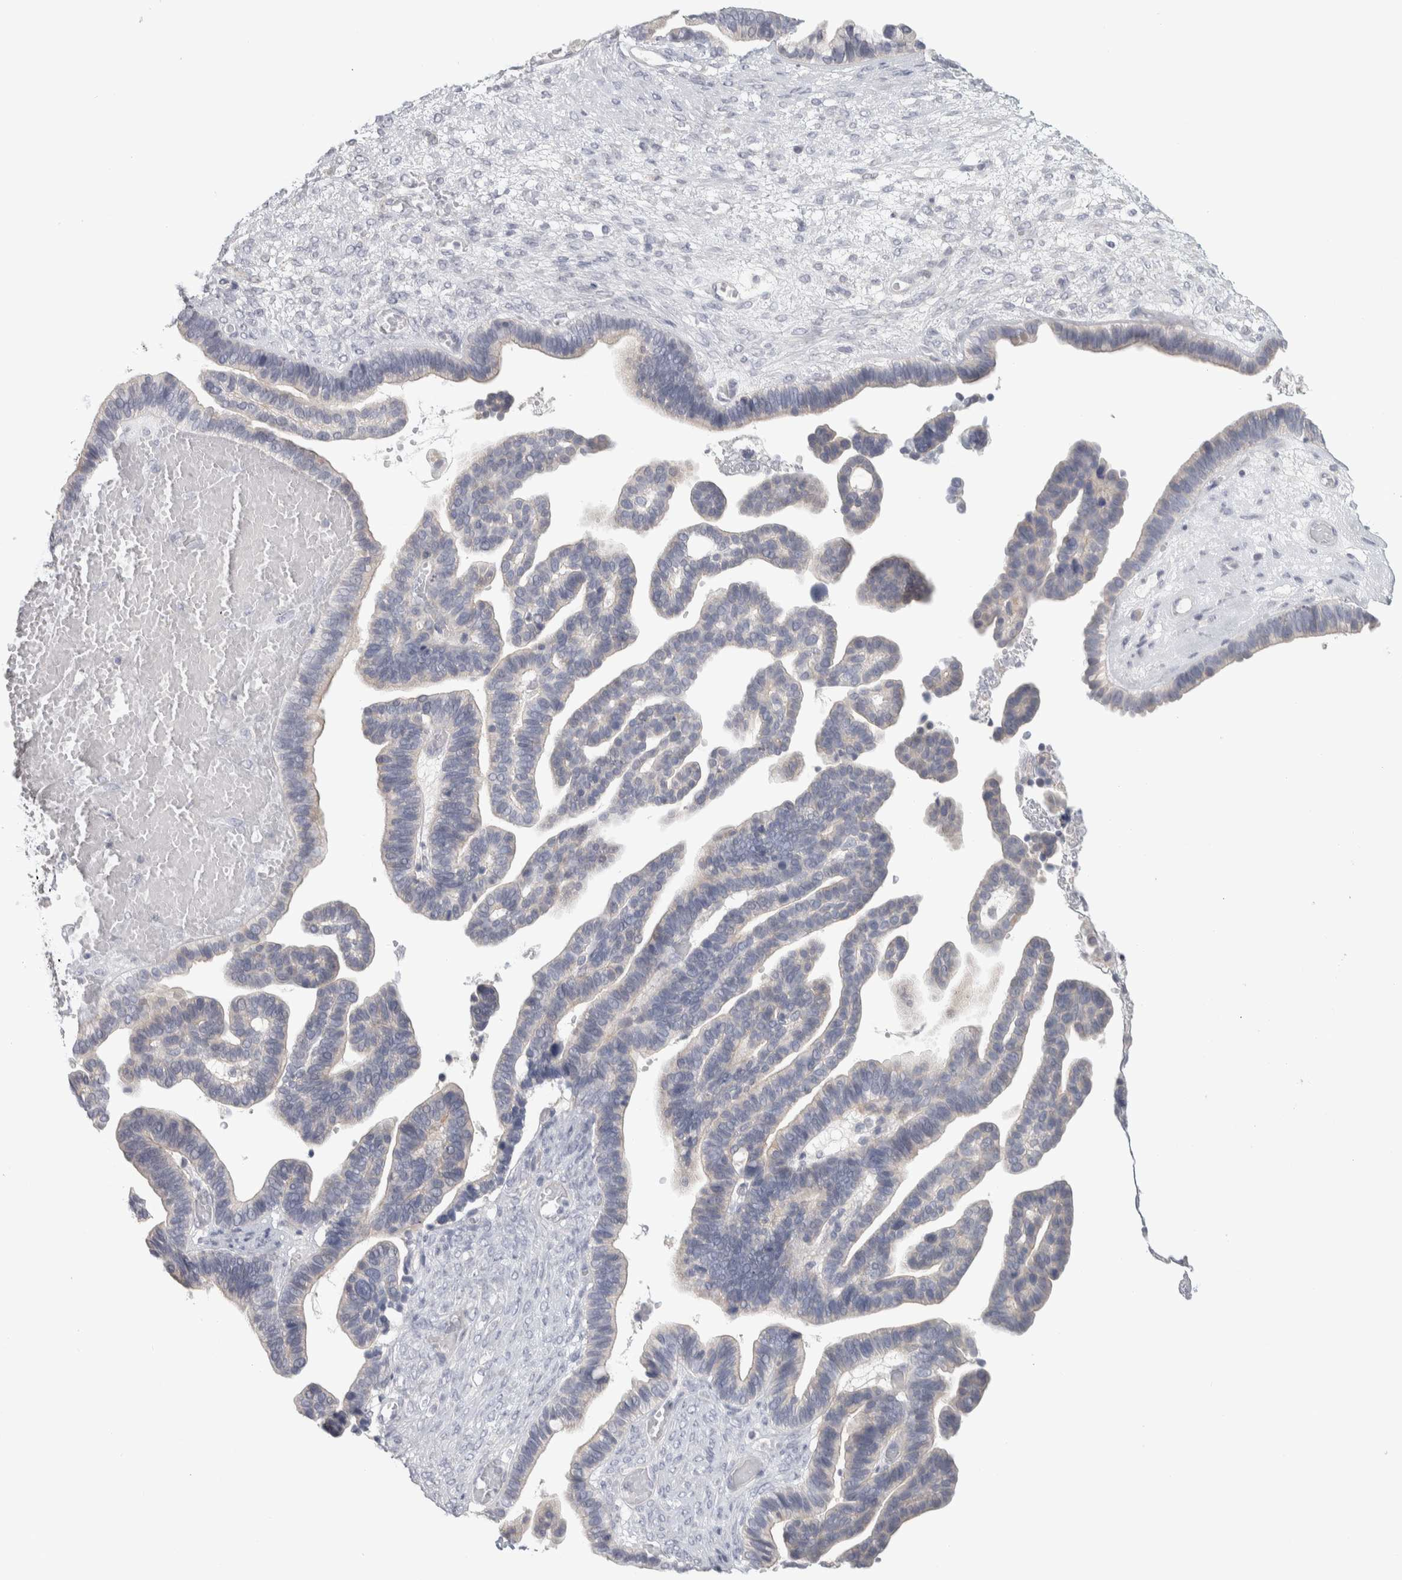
{"staining": {"intensity": "negative", "quantity": "none", "location": "none"}, "tissue": "ovarian cancer", "cell_type": "Tumor cells", "image_type": "cancer", "snomed": [{"axis": "morphology", "description": "Cystadenocarcinoma, serous, NOS"}, {"axis": "topography", "description": "Ovary"}], "caption": "Human ovarian serous cystadenocarcinoma stained for a protein using immunohistochemistry (IHC) demonstrates no expression in tumor cells.", "gene": "DCXR", "patient": {"sex": "female", "age": 56}}